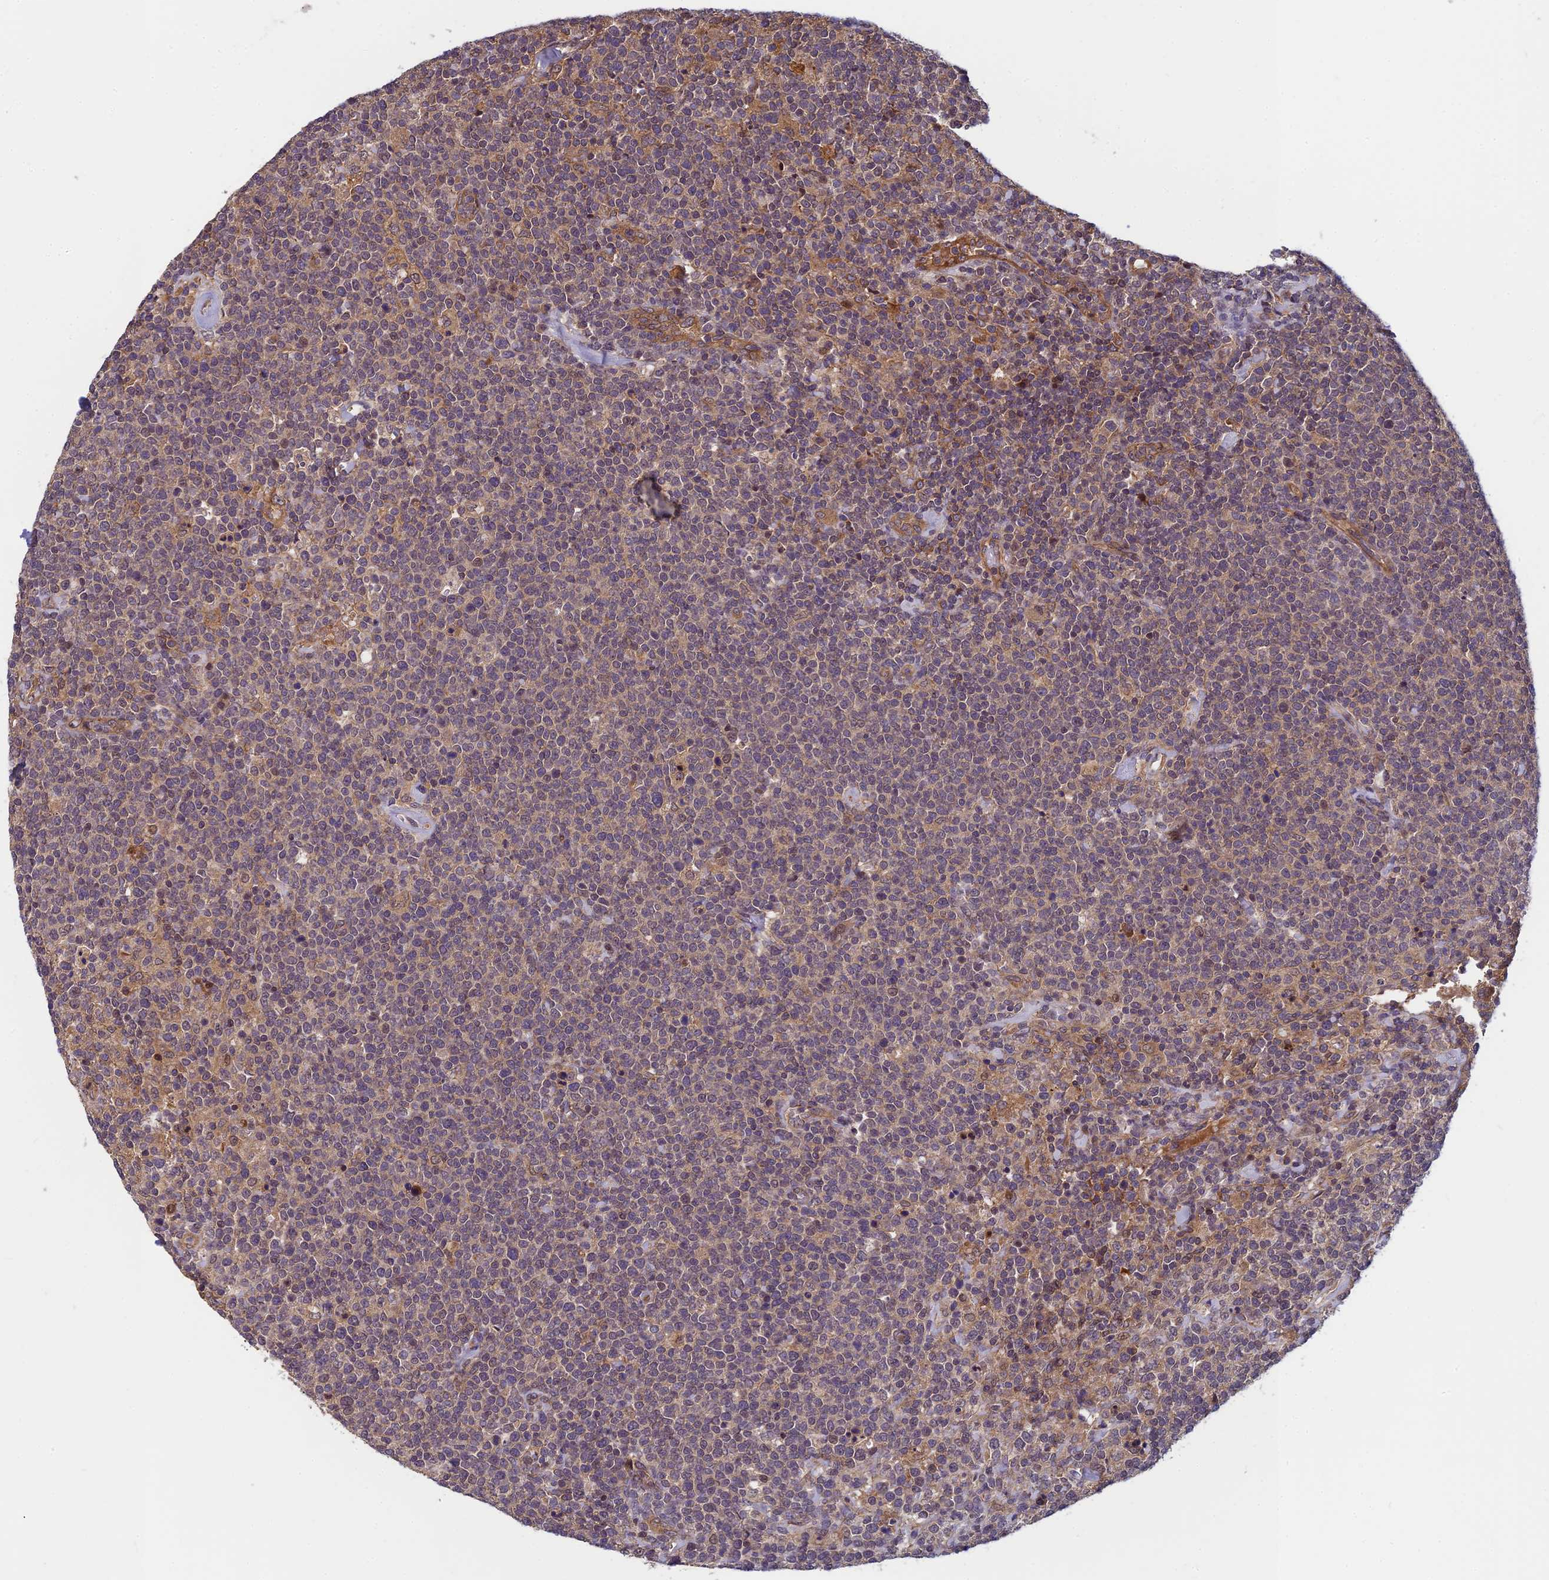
{"staining": {"intensity": "negative", "quantity": "none", "location": "none"}, "tissue": "lymphoma", "cell_type": "Tumor cells", "image_type": "cancer", "snomed": [{"axis": "morphology", "description": "Malignant lymphoma, non-Hodgkin's type, High grade"}, {"axis": "topography", "description": "Lymph node"}], "caption": "Human high-grade malignant lymphoma, non-Hodgkin's type stained for a protein using immunohistochemistry displays no positivity in tumor cells.", "gene": "PIKFYVE", "patient": {"sex": "male", "age": 61}}